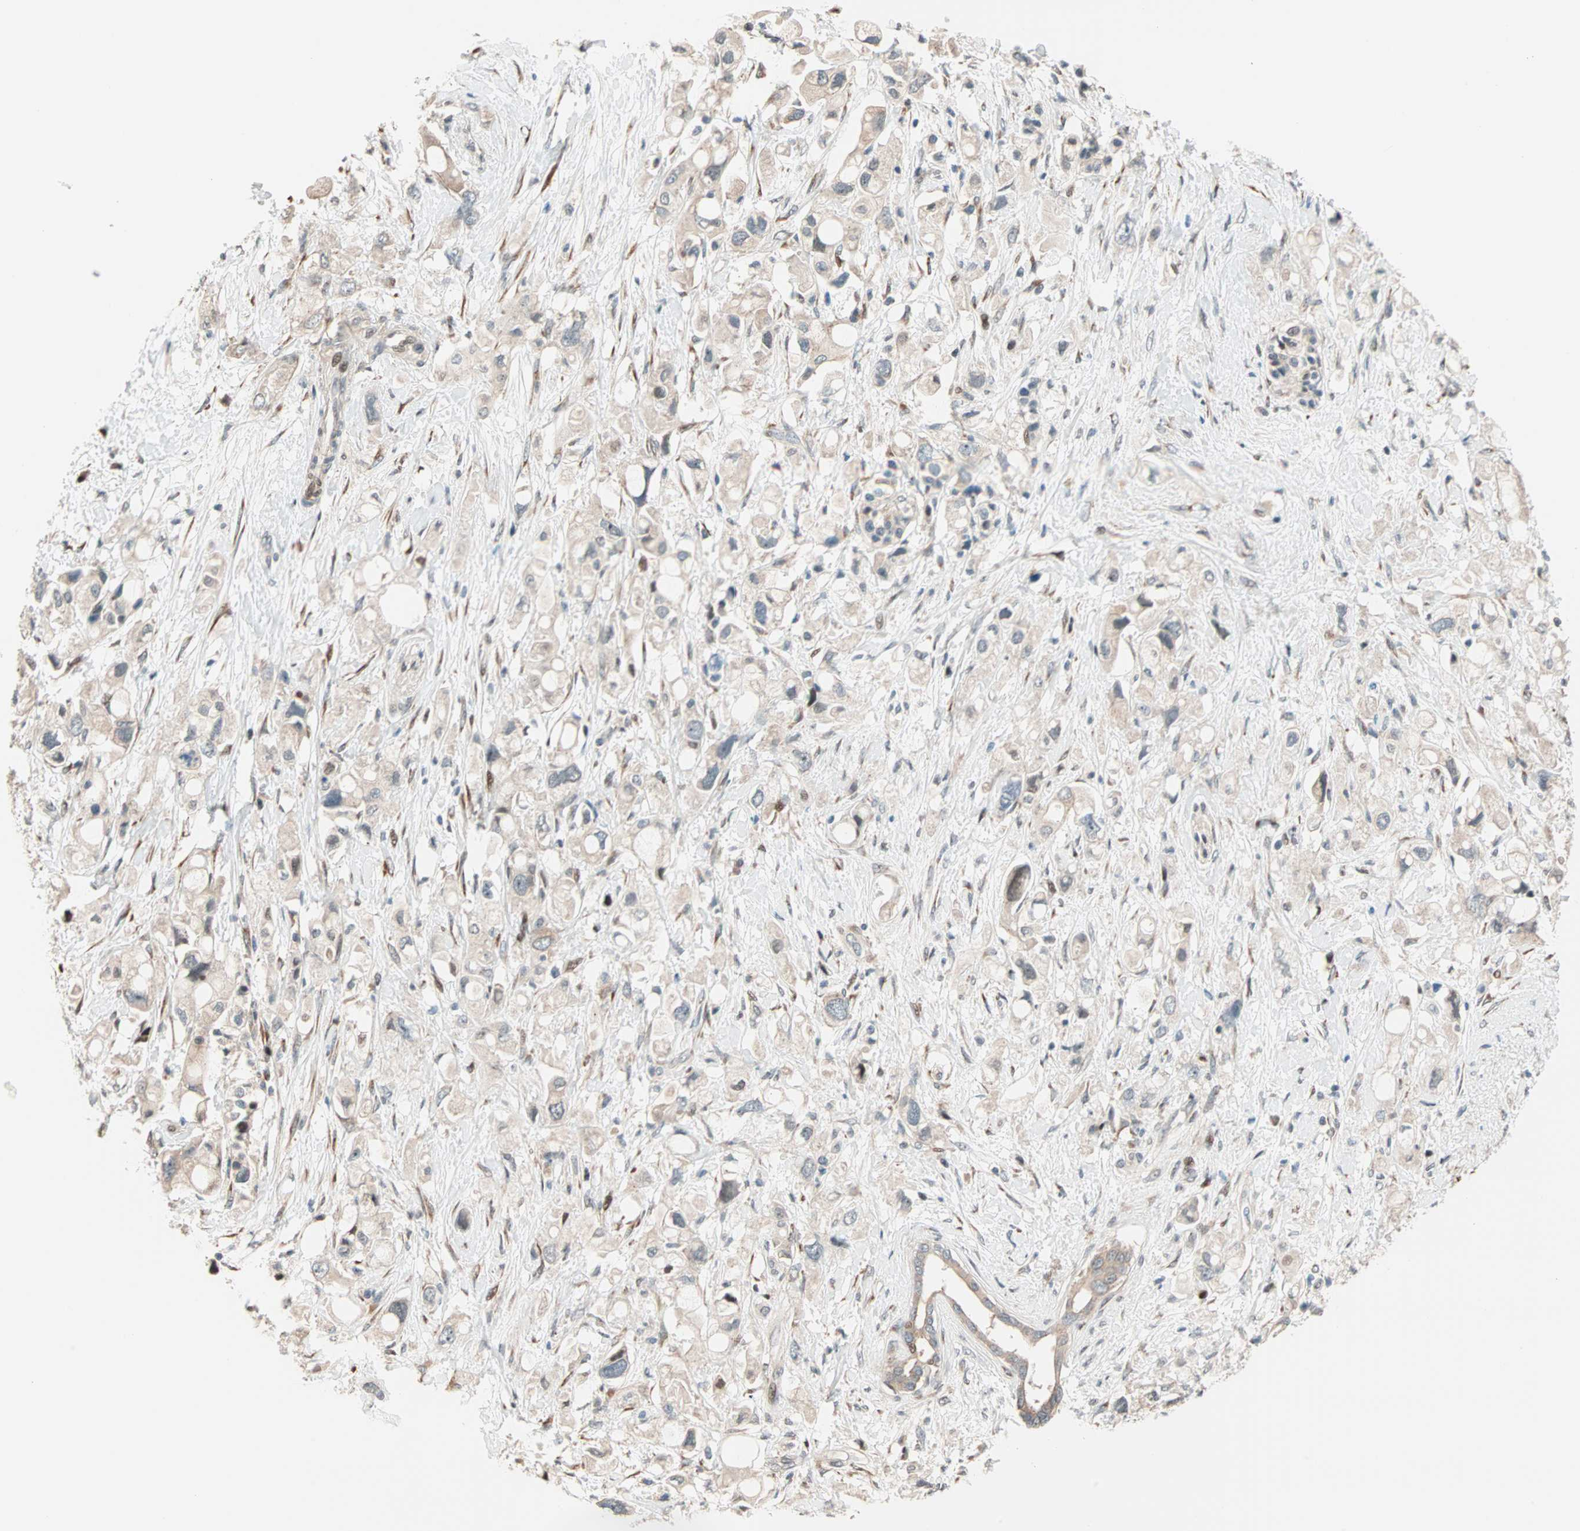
{"staining": {"intensity": "weak", "quantity": ">75%", "location": "cytoplasmic/membranous"}, "tissue": "pancreatic cancer", "cell_type": "Tumor cells", "image_type": "cancer", "snomed": [{"axis": "morphology", "description": "Adenocarcinoma, NOS"}, {"axis": "topography", "description": "Pancreas"}], "caption": "An image of adenocarcinoma (pancreatic) stained for a protein demonstrates weak cytoplasmic/membranous brown staining in tumor cells.", "gene": "HECW1", "patient": {"sex": "female", "age": 56}}